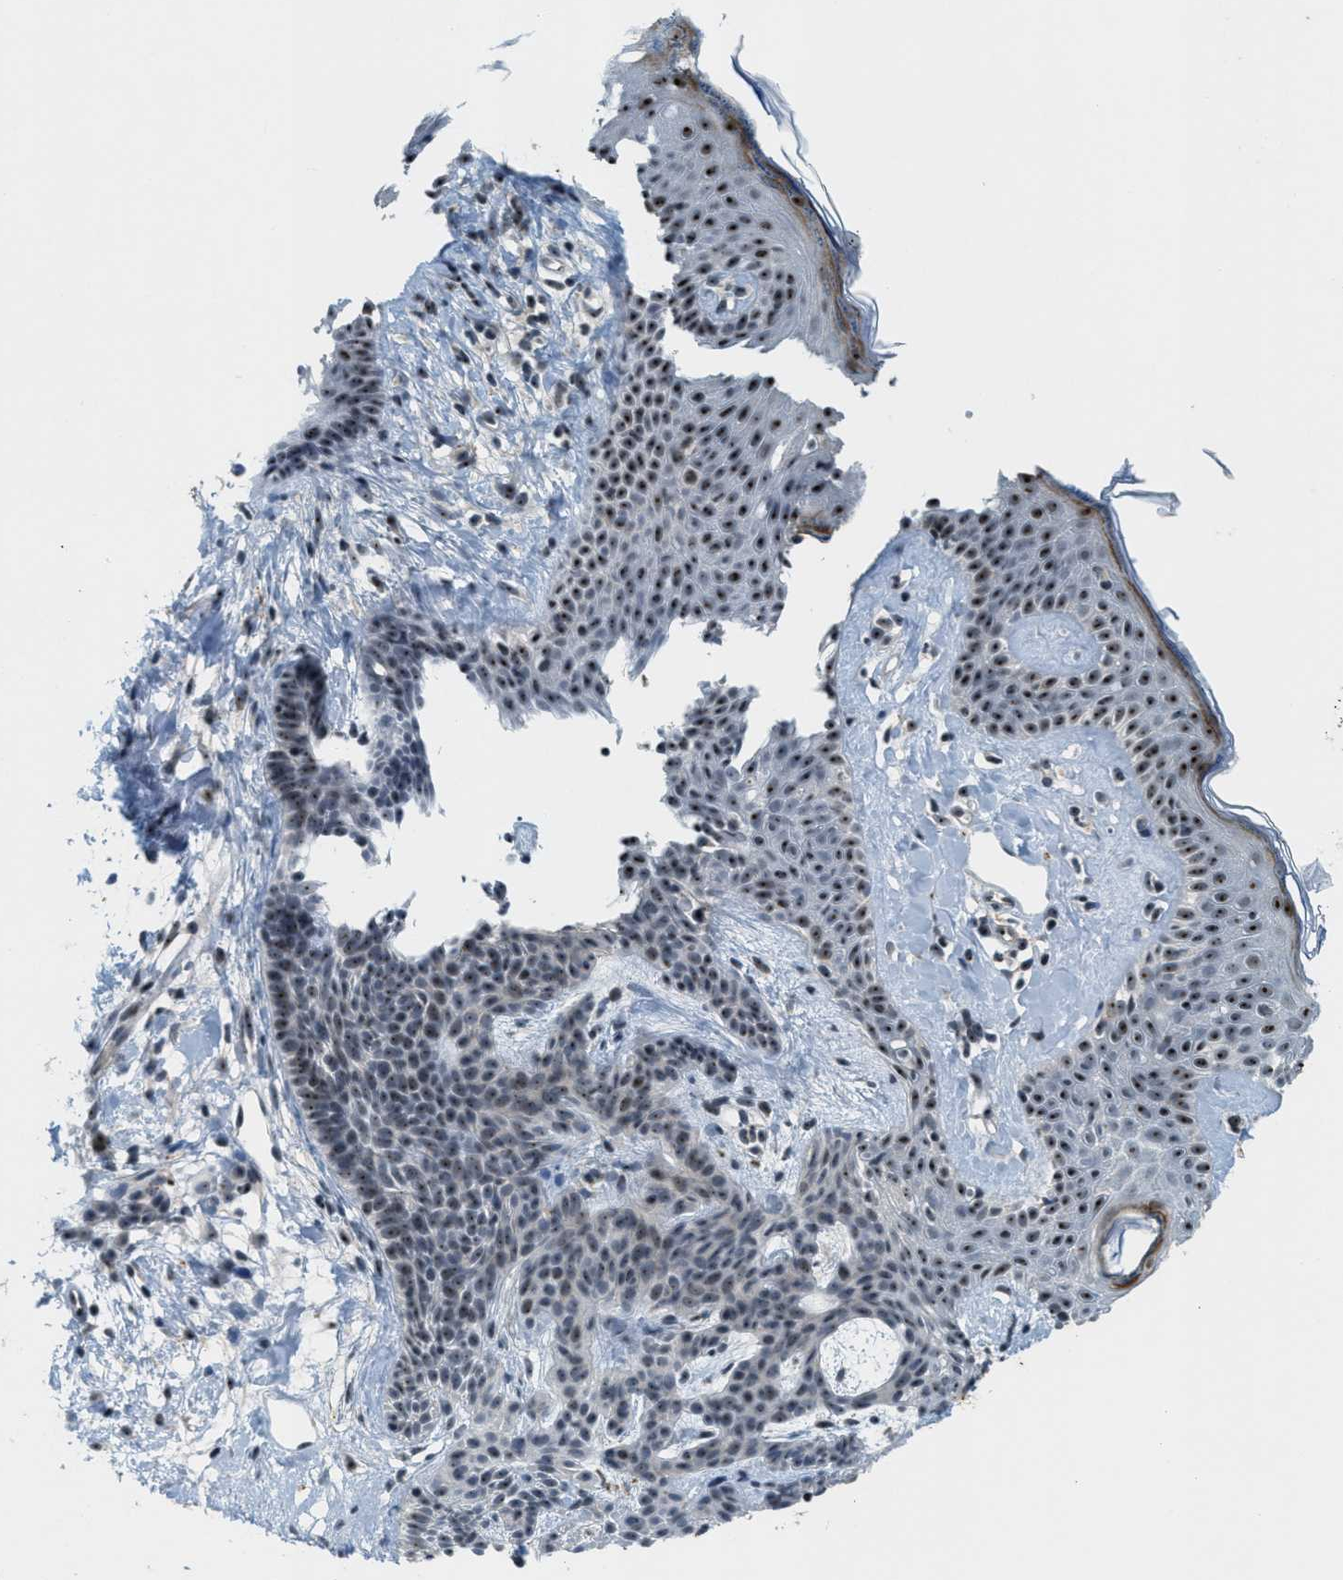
{"staining": {"intensity": "moderate", "quantity": "25%-75%", "location": "nuclear"}, "tissue": "skin cancer", "cell_type": "Tumor cells", "image_type": "cancer", "snomed": [{"axis": "morphology", "description": "Developmental malformation"}, {"axis": "morphology", "description": "Basal cell carcinoma"}, {"axis": "topography", "description": "Skin"}], "caption": "Tumor cells exhibit medium levels of moderate nuclear expression in about 25%-75% of cells in skin cancer.", "gene": "DDX47", "patient": {"sex": "female", "age": 62}}